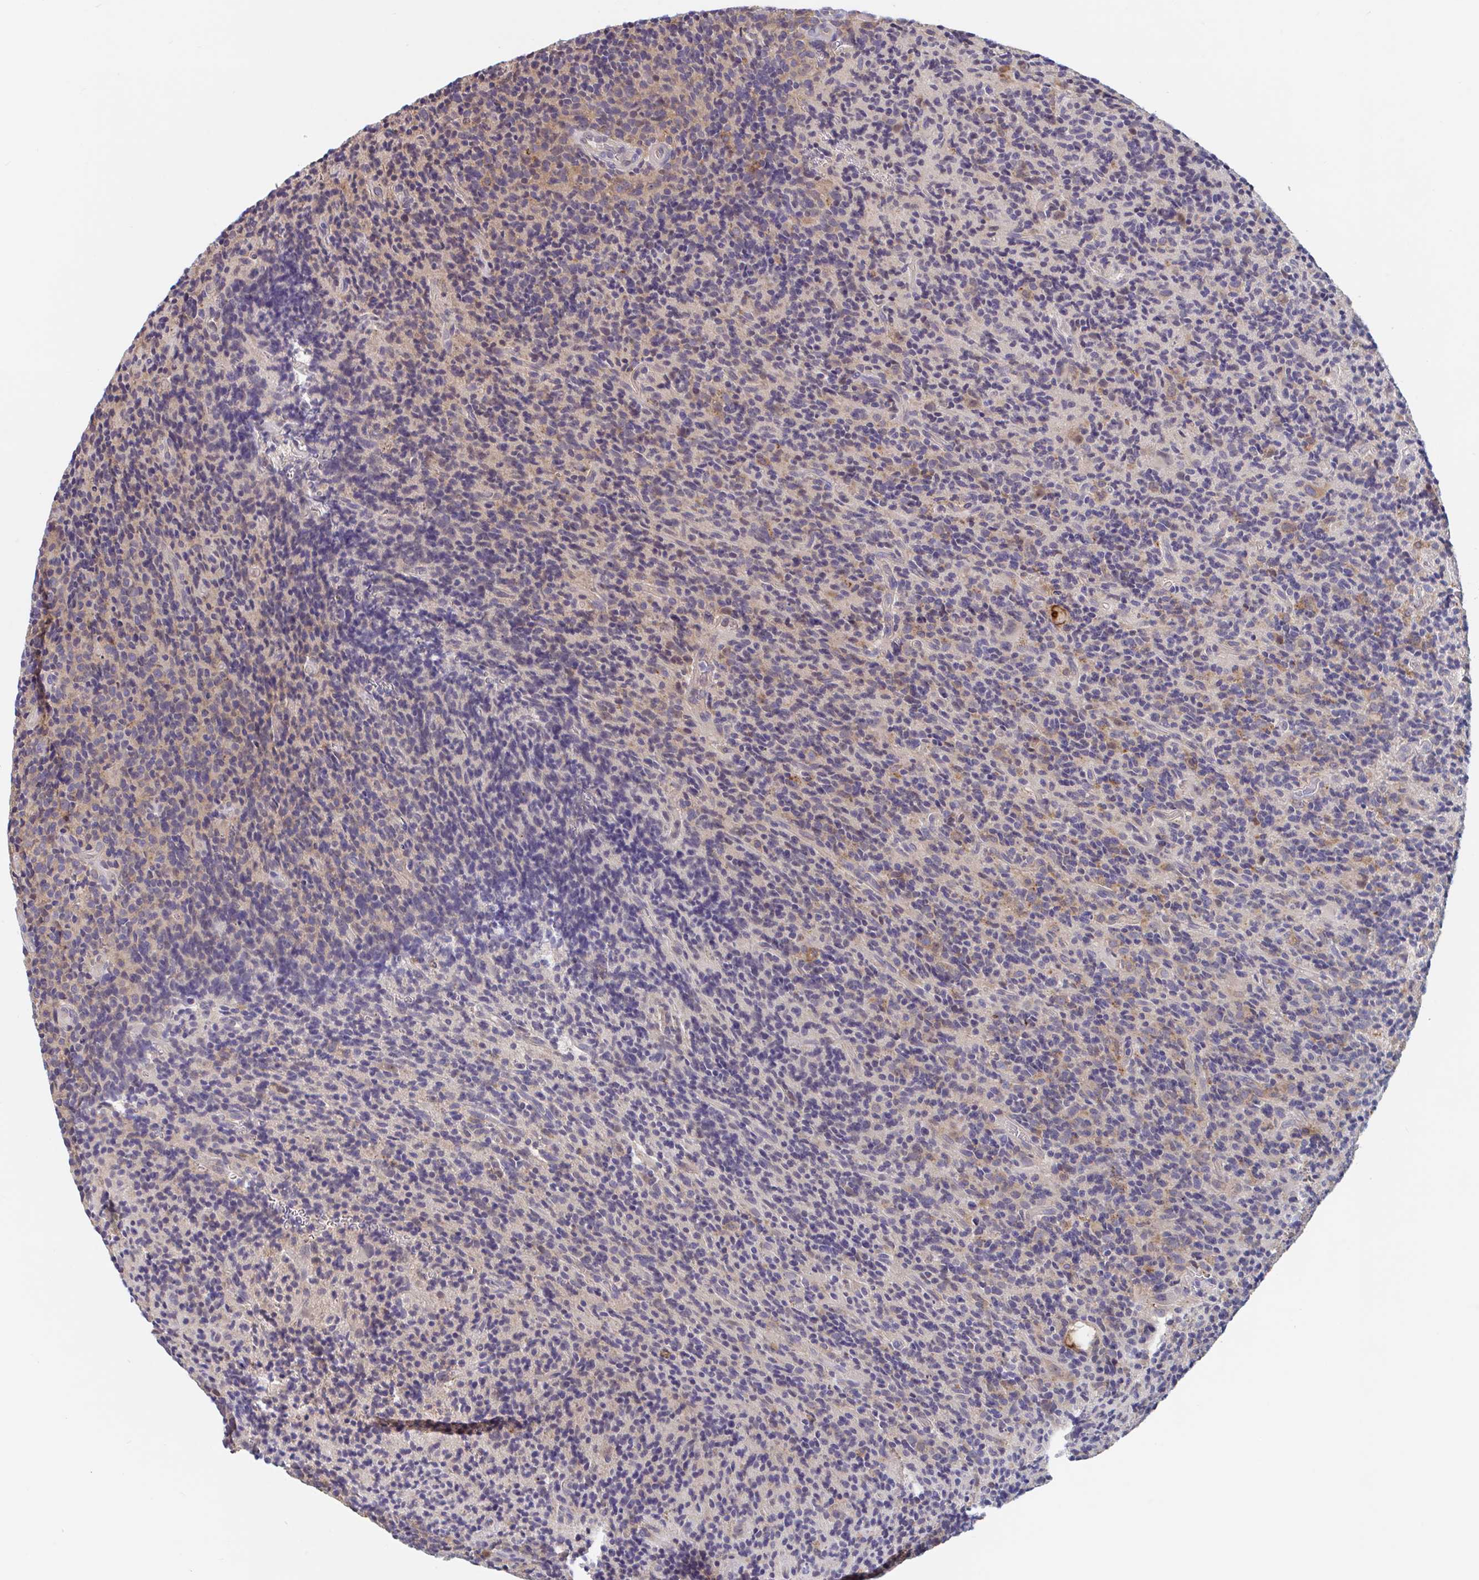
{"staining": {"intensity": "moderate", "quantity": "25%-75%", "location": "cytoplasmic/membranous"}, "tissue": "glioma", "cell_type": "Tumor cells", "image_type": "cancer", "snomed": [{"axis": "morphology", "description": "Glioma, malignant, High grade"}, {"axis": "topography", "description": "Brain"}], "caption": "The image reveals staining of glioma, revealing moderate cytoplasmic/membranous protein expression (brown color) within tumor cells. The staining was performed using DAB (3,3'-diaminobenzidine), with brown indicating positive protein expression. Nuclei are stained blue with hematoxylin.", "gene": "SNX8", "patient": {"sex": "male", "age": 76}}